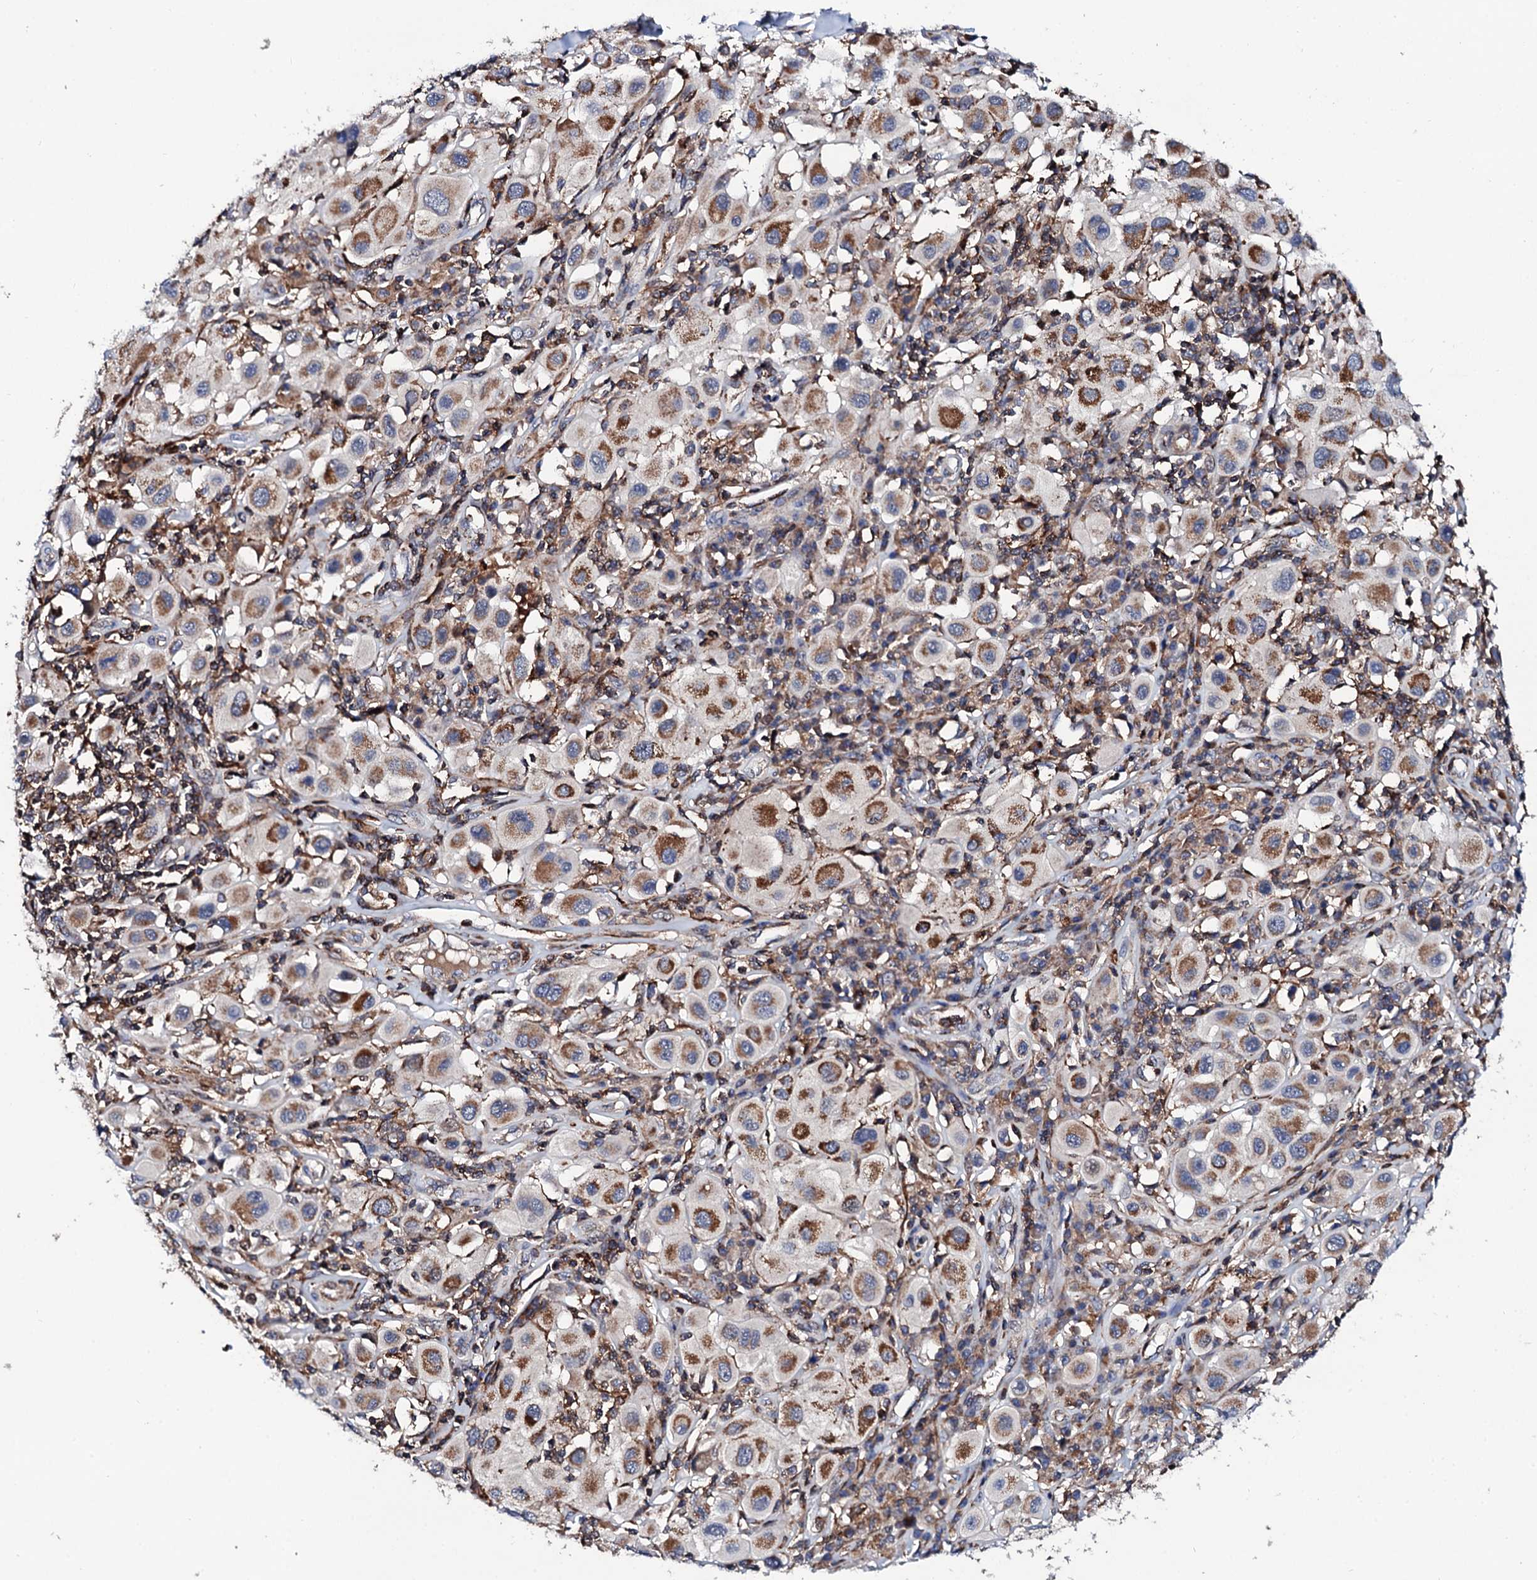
{"staining": {"intensity": "moderate", "quantity": ">75%", "location": "cytoplasmic/membranous"}, "tissue": "melanoma", "cell_type": "Tumor cells", "image_type": "cancer", "snomed": [{"axis": "morphology", "description": "Malignant melanoma, Metastatic site"}, {"axis": "topography", "description": "Skin"}], "caption": "Immunohistochemical staining of human melanoma exhibits moderate cytoplasmic/membranous protein staining in approximately >75% of tumor cells.", "gene": "COG4", "patient": {"sex": "male", "age": 41}}